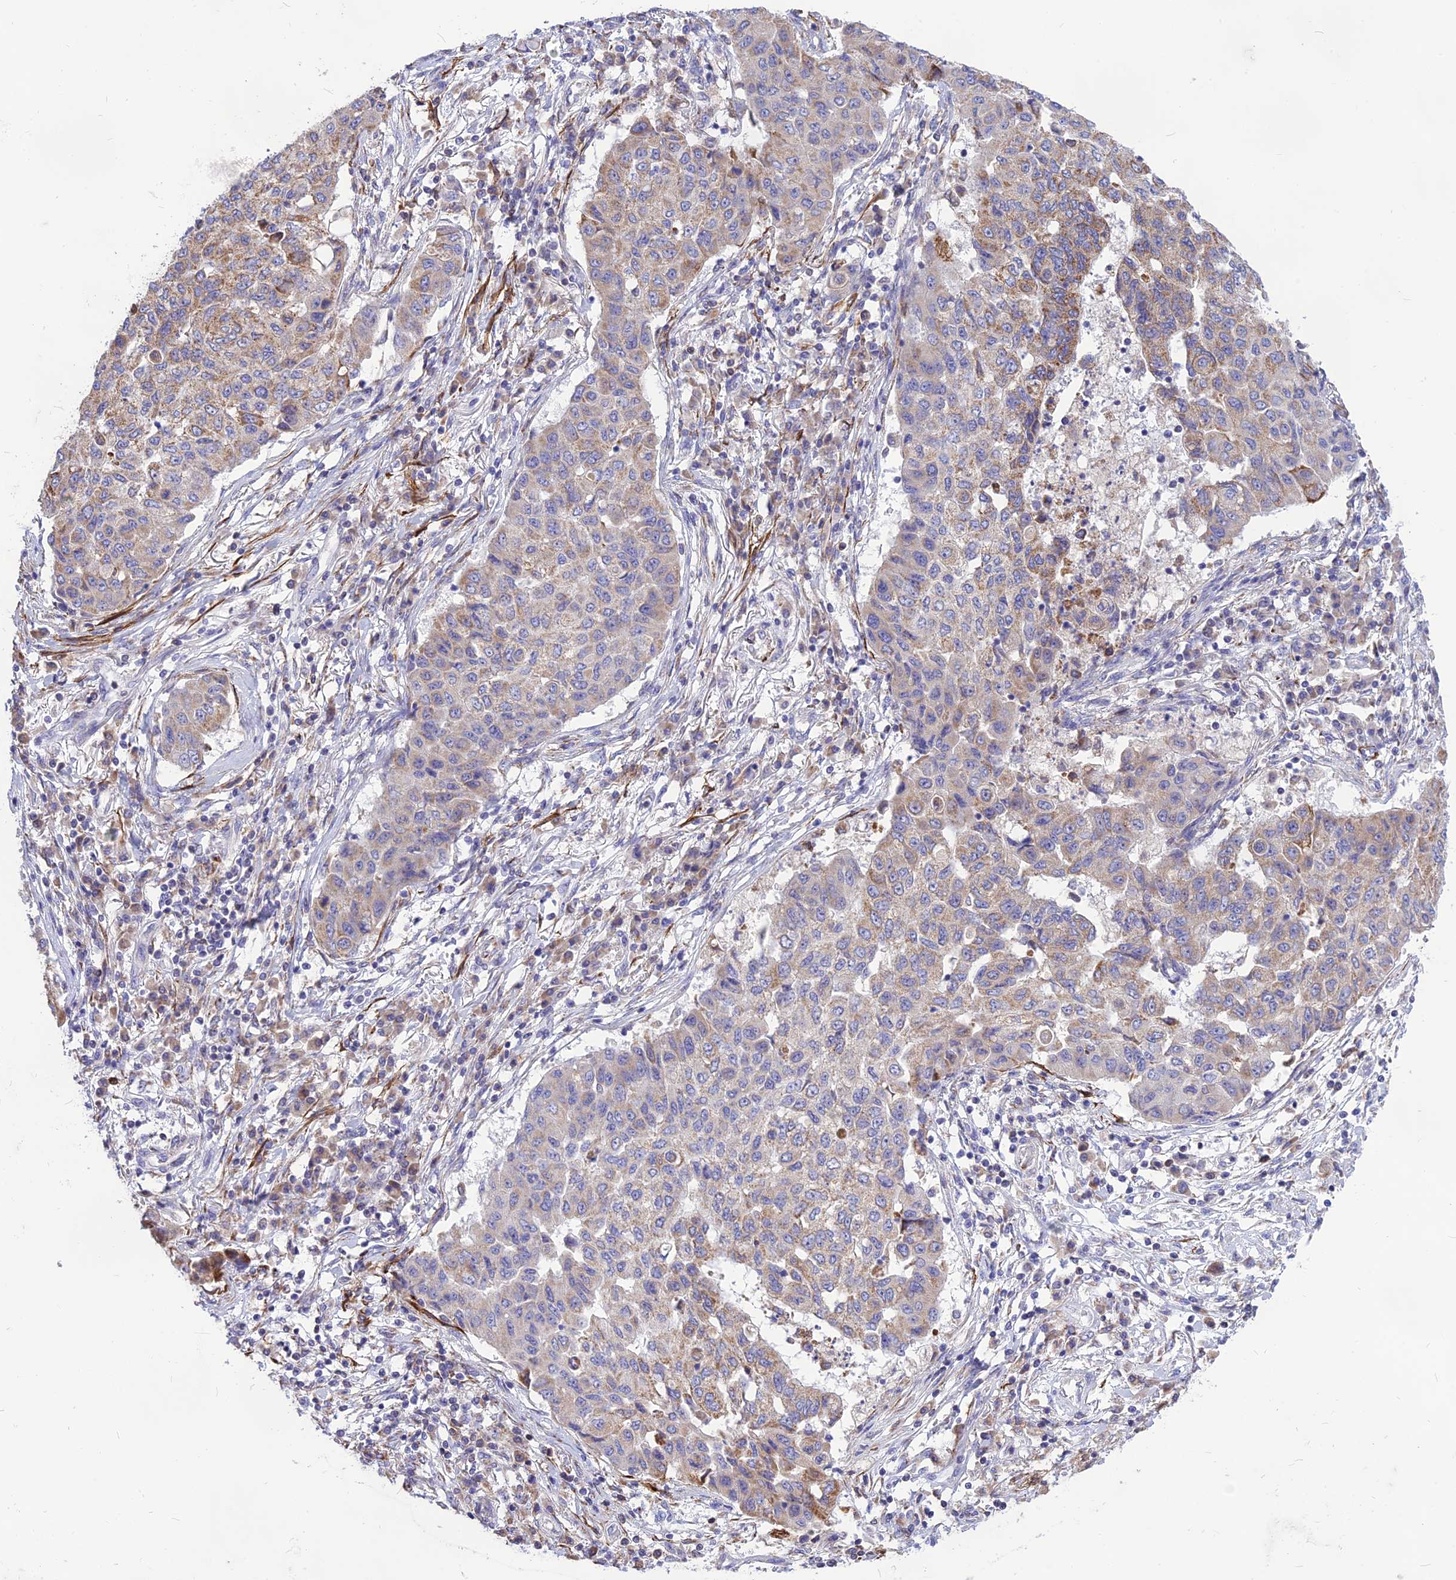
{"staining": {"intensity": "weak", "quantity": "25%-75%", "location": "cytoplasmic/membranous"}, "tissue": "lung cancer", "cell_type": "Tumor cells", "image_type": "cancer", "snomed": [{"axis": "morphology", "description": "Squamous cell carcinoma, NOS"}, {"axis": "topography", "description": "Lung"}], "caption": "DAB immunohistochemical staining of lung cancer exhibits weak cytoplasmic/membranous protein positivity in approximately 25%-75% of tumor cells.", "gene": "DOC2B", "patient": {"sex": "male", "age": 74}}